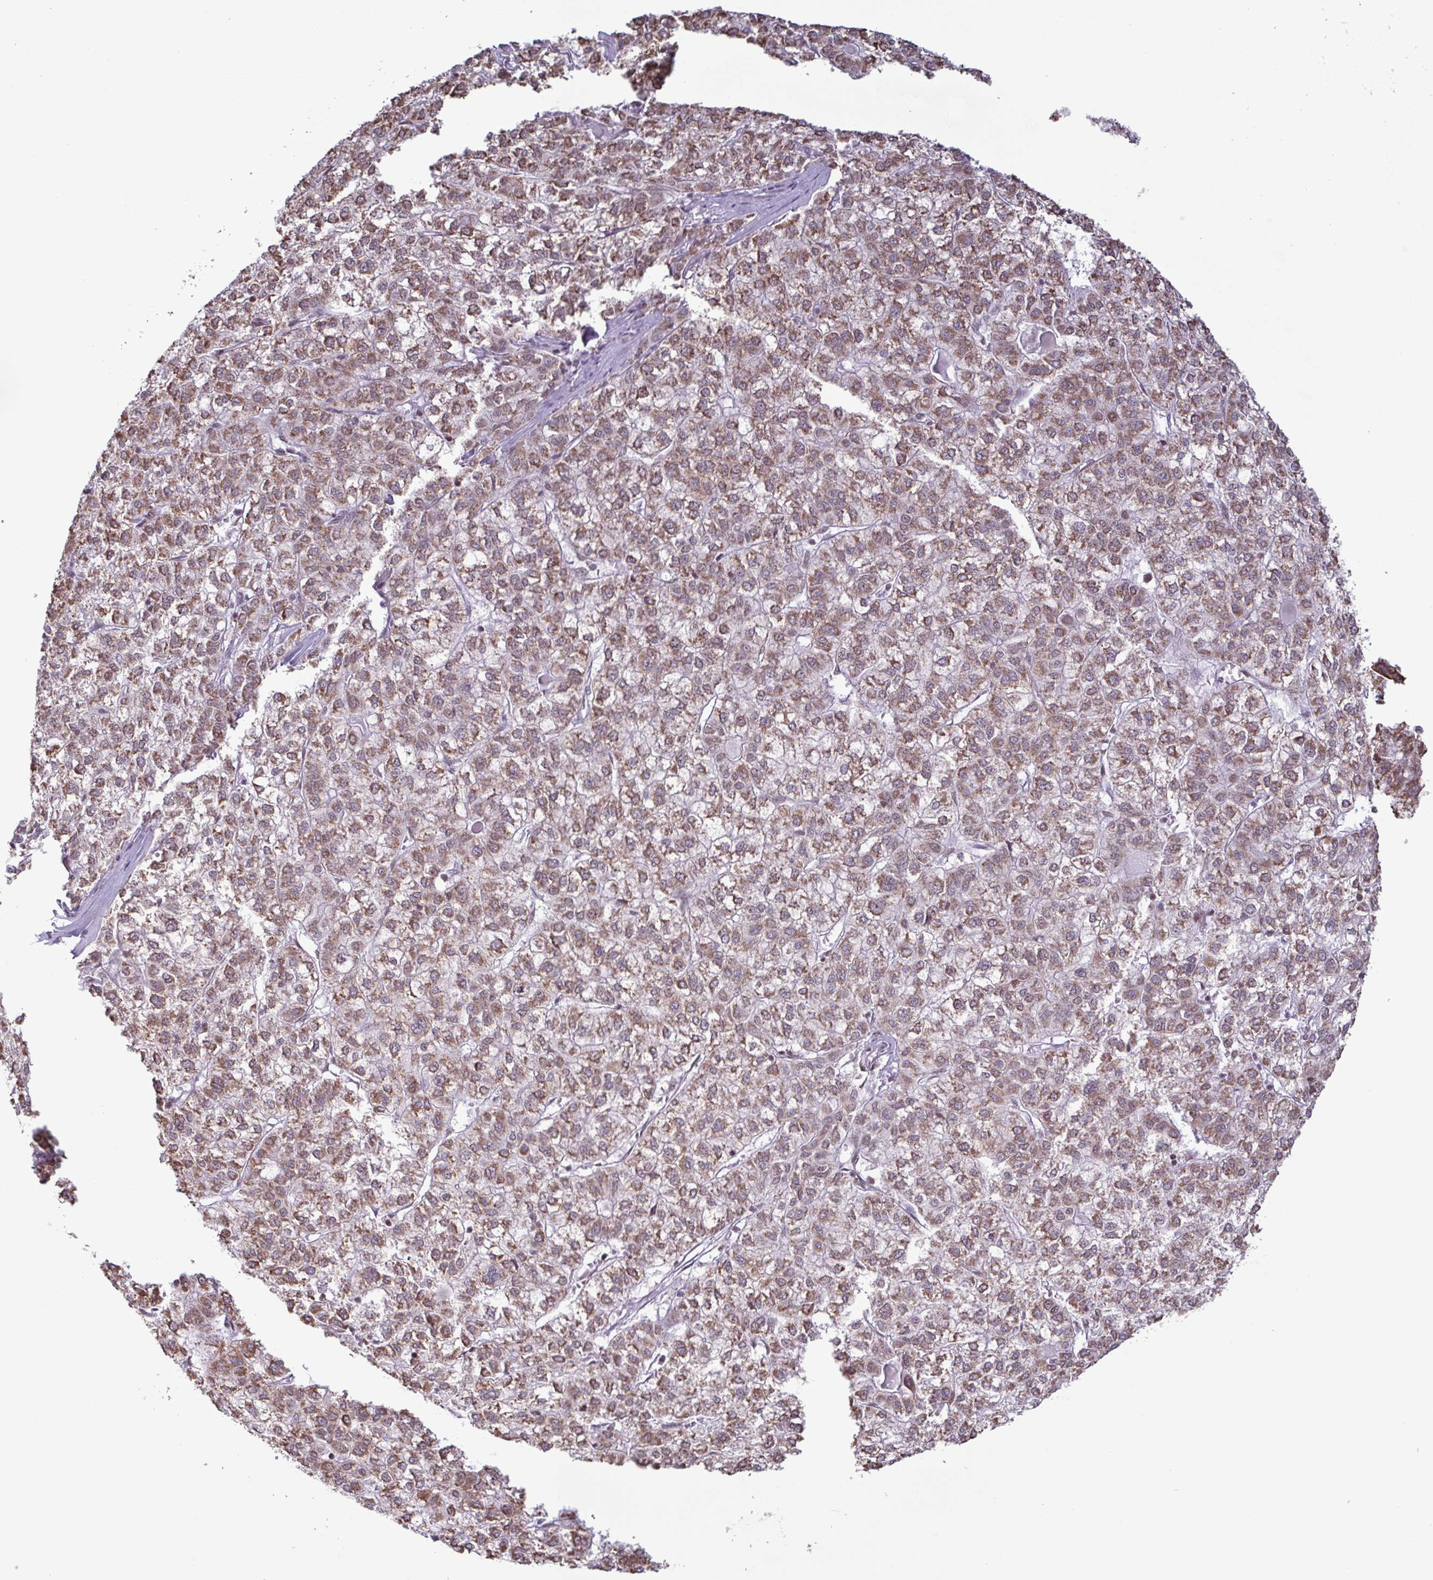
{"staining": {"intensity": "moderate", "quantity": ">75%", "location": "cytoplasmic/membranous"}, "tissue": "liver cancer", "cell_type": "Tumor cells", "image_type": "cancer", "snomed": [{"axis": "morphology", "description": "Carcinoma, Hepatocellular, NOS"}, {"axis": "topography", "description": "Liver"}], "caption": "IHC (DAB (3,3'-diaminobenzidine)) staining of hepatocellular carcinoma (liver) displays moderate cytoplasmic/membranous protein expression in approximately >75% of tumor cells. The protein is stained brown, and the nuclei are stained in blue (DAB IHC with brightfield microscopy, high magnification).", "gene": "TIMM21", "patient": {"sex": "female", "age": 43}}